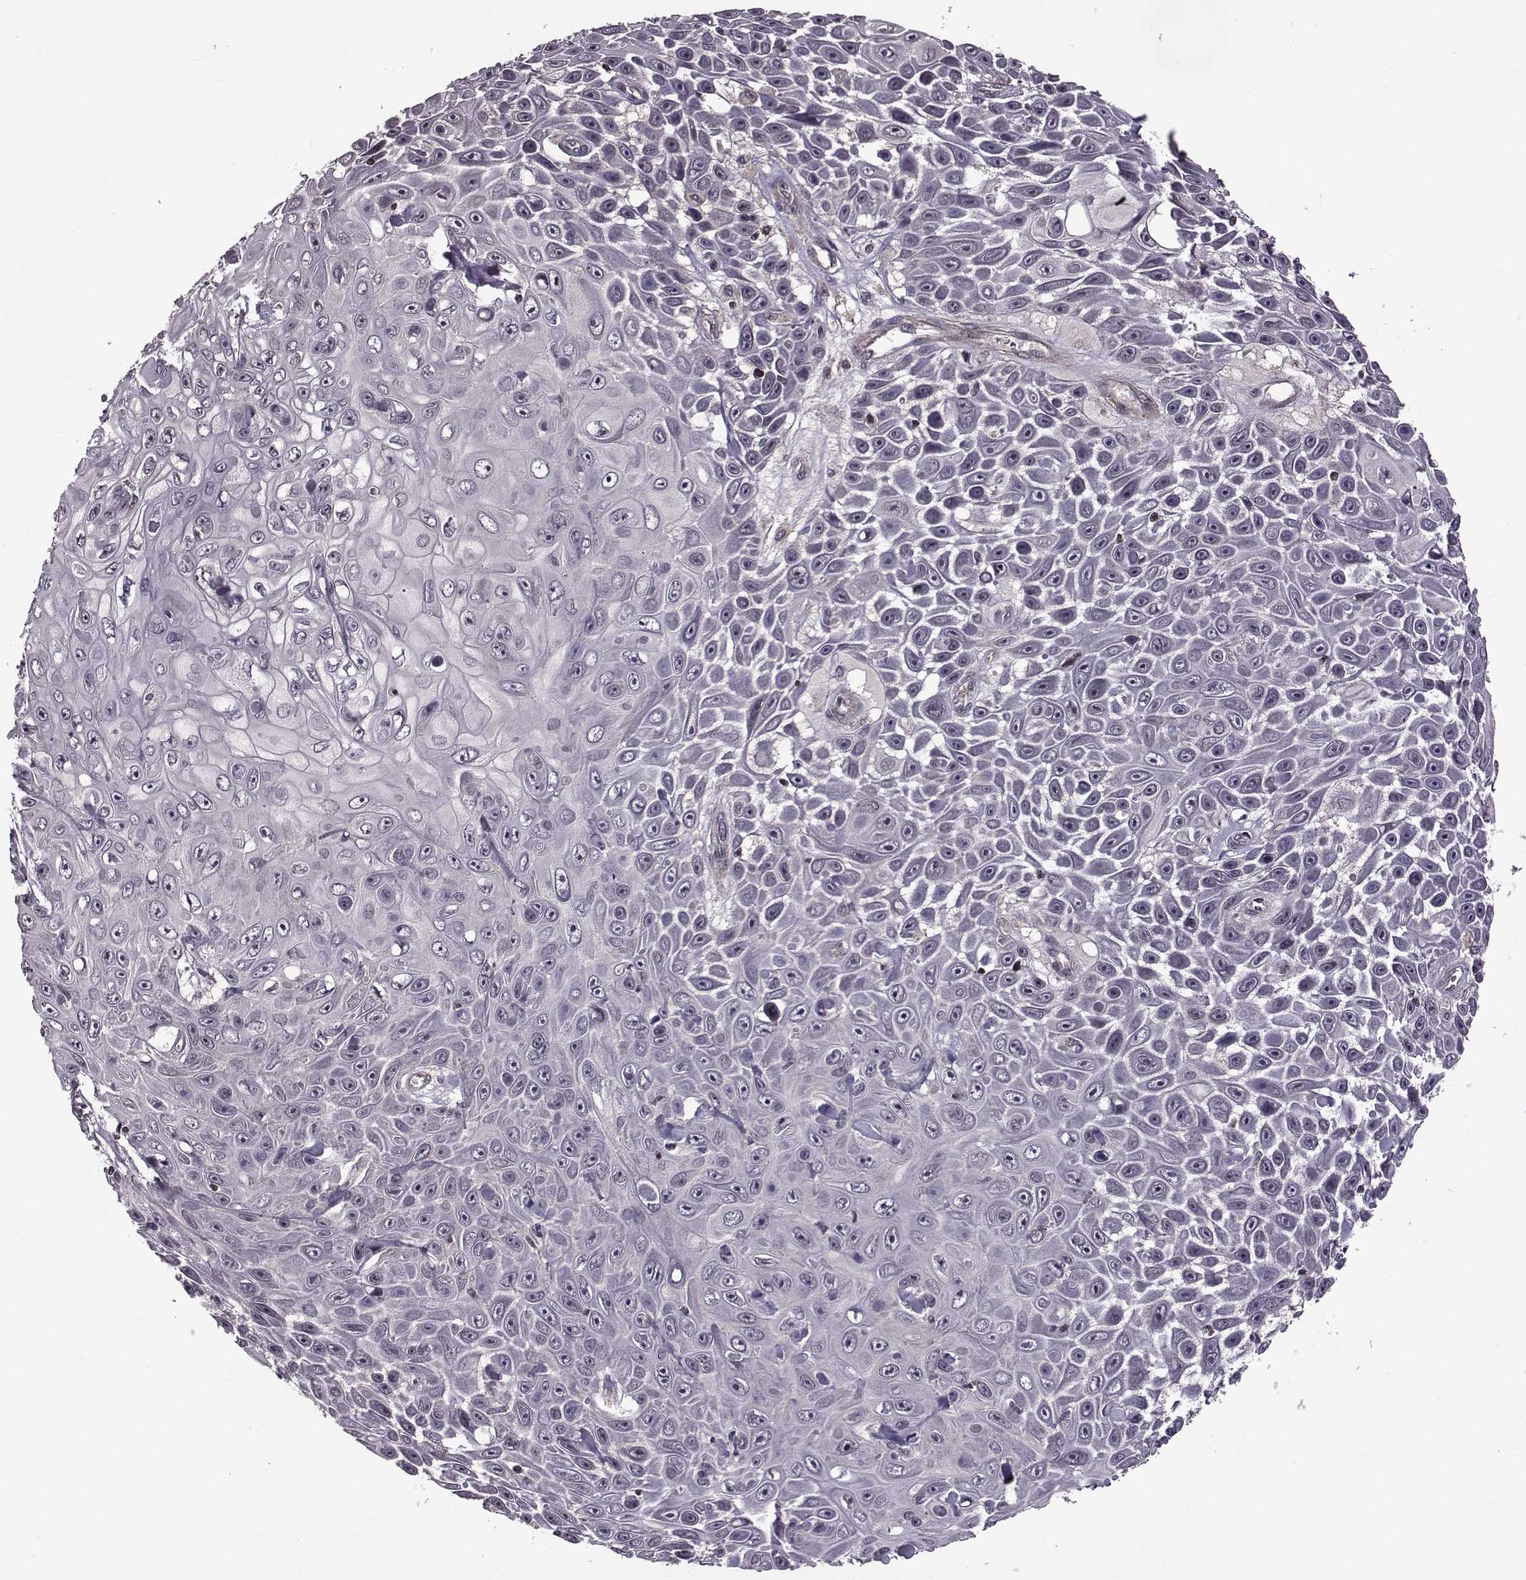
{"staining": {"intensity": "negative", "quantity": "none", "location": "none"}, "tissue": "skin cancer", "cell_type": "Tumor cells", "image_type": "cancer", "snomed": [{"axis": "morphology", "description": "Squamous cell carcinoma, NOS"}, {"axis": "topography", "description": "Skin"}], "caption": "The immunohistochemistry histopathology image has no significant expression in tumor cells of skin cancer (squamous cell carcinoma) tissue.", "gene": "TRMU", "patient": {"sex": "male", "age": 82}}